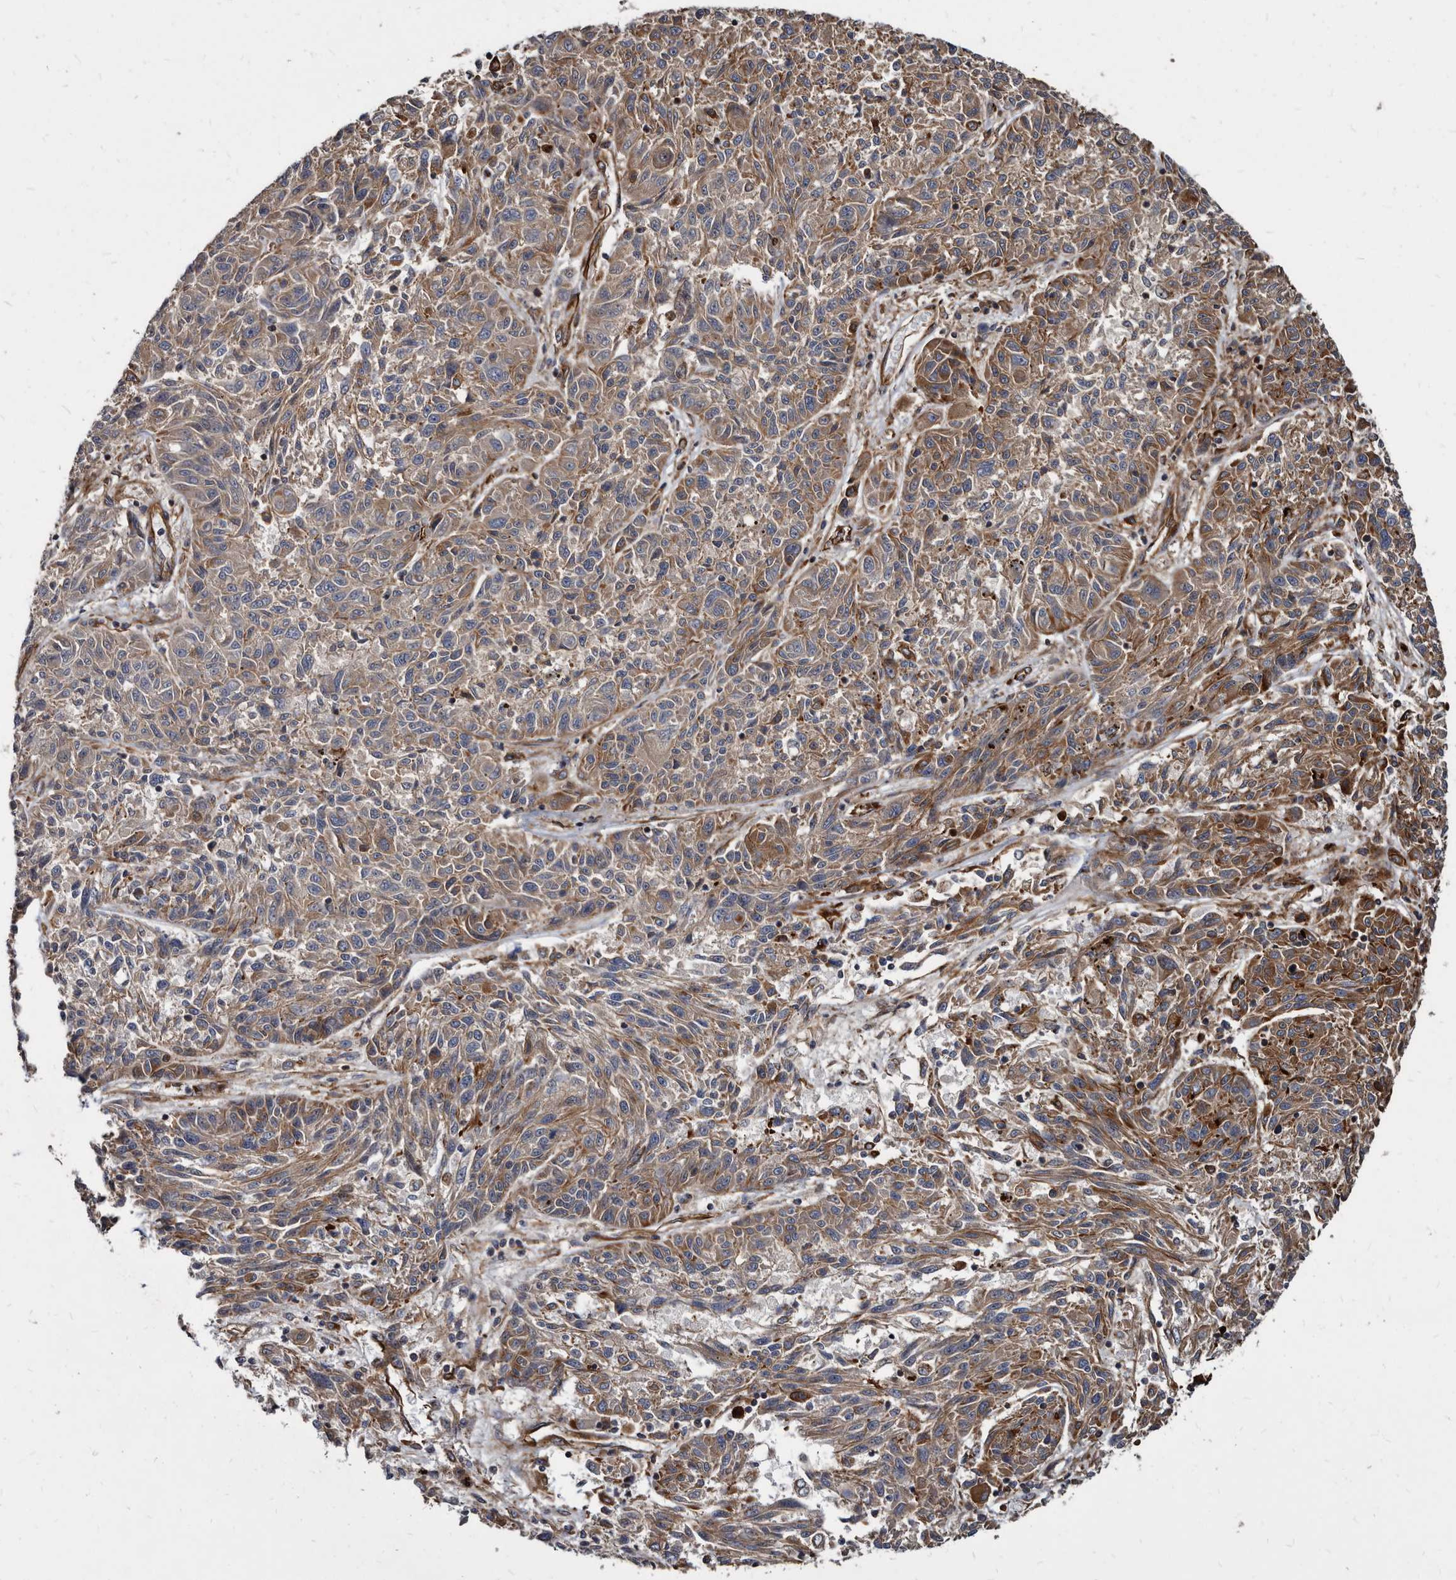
{"staining": {"intensity": "weak", "quantity": "25%-75%", "location": "cytoplasmic/membranous"}, "tissue": "melanoma", "cell_type": "Tumor cells", "image_type": "cancer", "snomed": [{"axis": "morphology", "description": "Malignant melanoma, NOS"}, {"axis": "topography", "description": "Skin"}], "caption": "Weak cytoplasmic/membranous positivity for a protein is identified in about 25%-75% of tumor cells of melanoma using immunohistochemistry (IHC).", "gene": "KCTD20", "patient": {"sex": "male", "age": 53}}